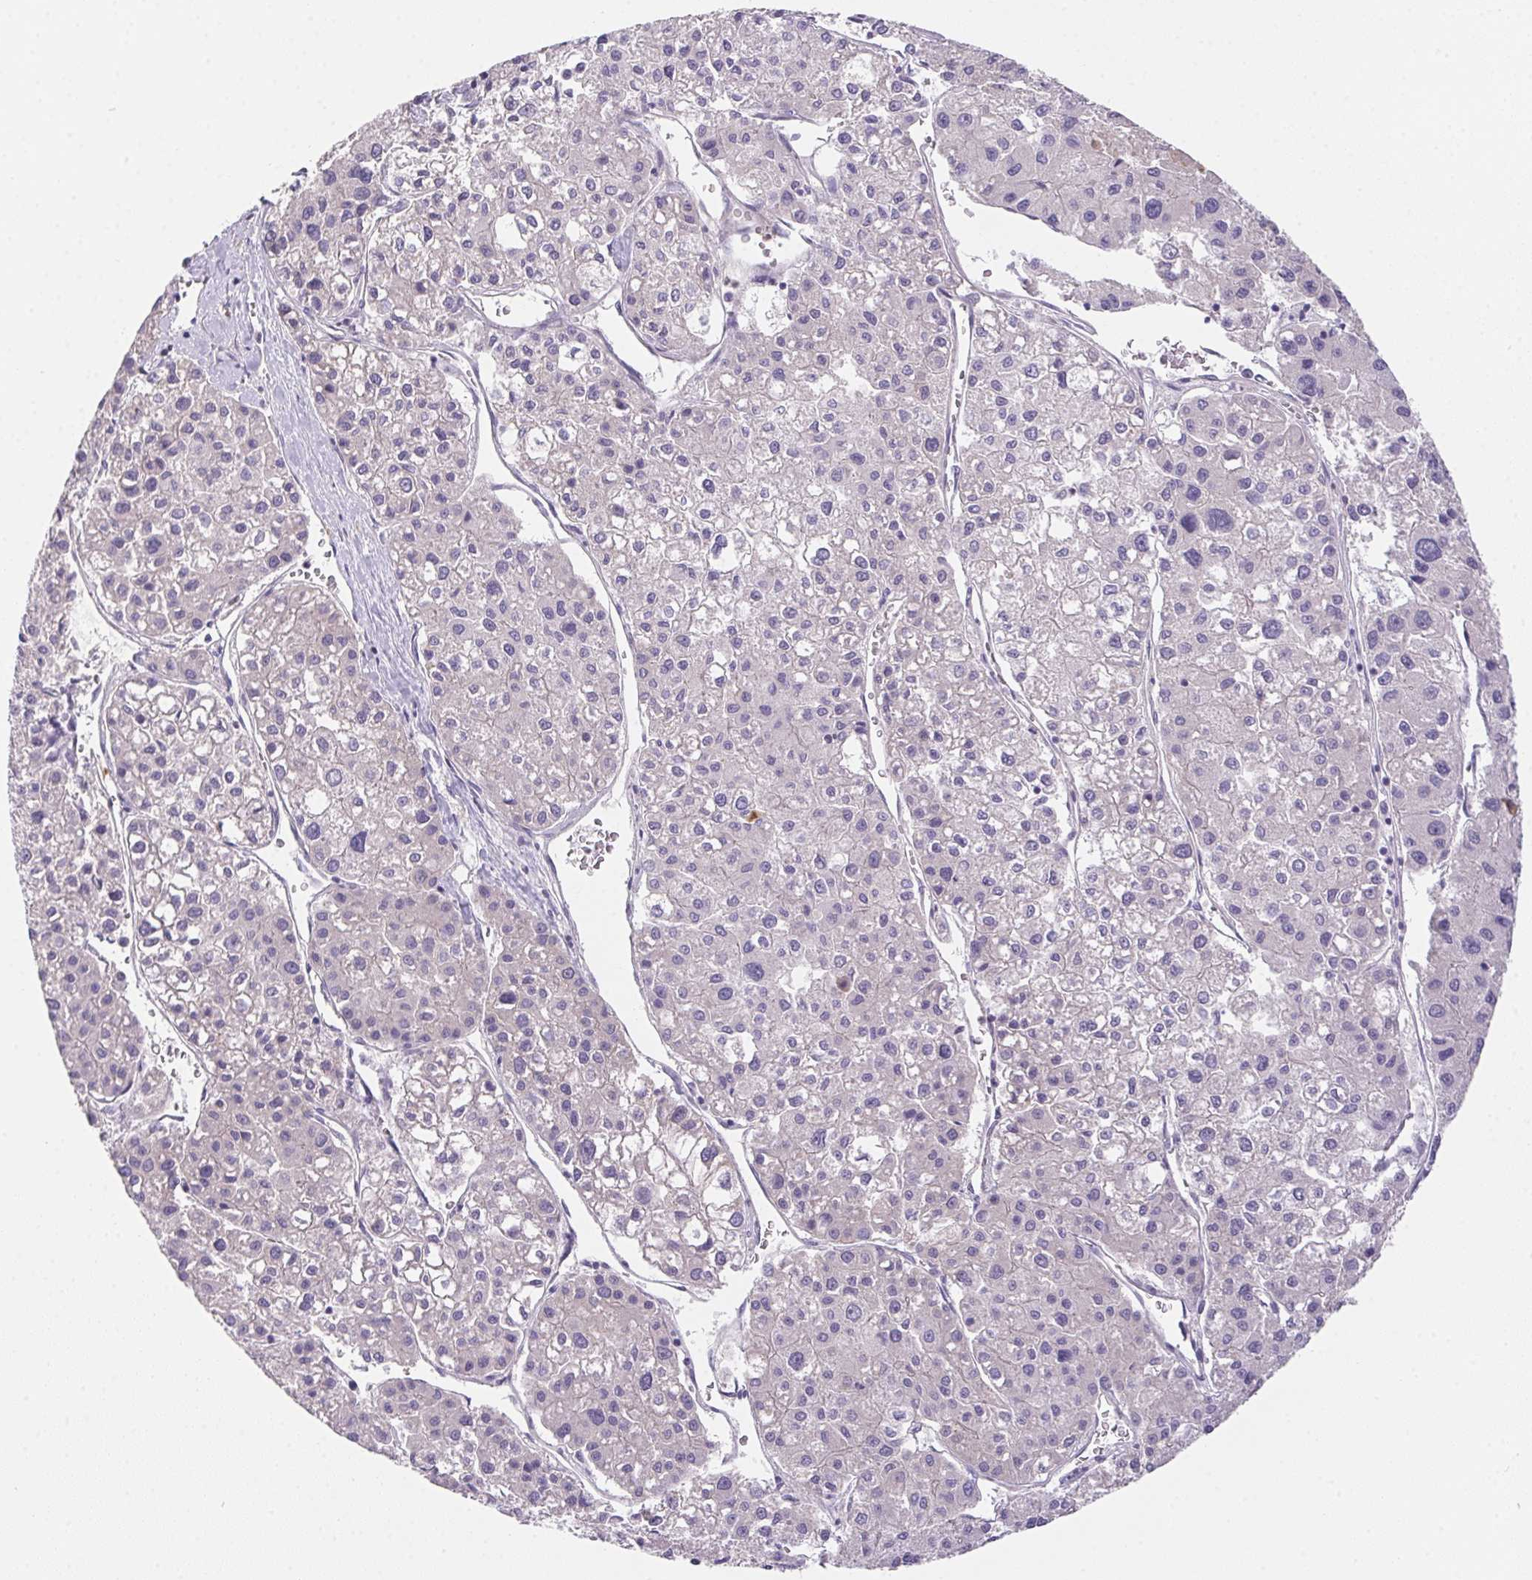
{"staining": {"intensity": "negative", "quantity": "none", "location": "none"}, "tissue": "liver cancer", "cell_type": "Tumor cells", "image_type": "cancer", "snomed": [{"axis": "morphology", "description": "Carcinoma, Hepatocellular, NOS"}, {"axis": "topography", "description": "Liver"}], "caption": "High magnification brightfield microscopy of liver cancer (hepatocellular carcinoma) stained with DAB (brown) and counterstained with hematoxylin (blue): tumor cells show no significant expression. (Brightfield microscopy of DAB (3,3'-diaminobenzidine) IHC at high magnification).", "gene": "PRKAA1", "patient": {"sex": "male", "age": 73}}